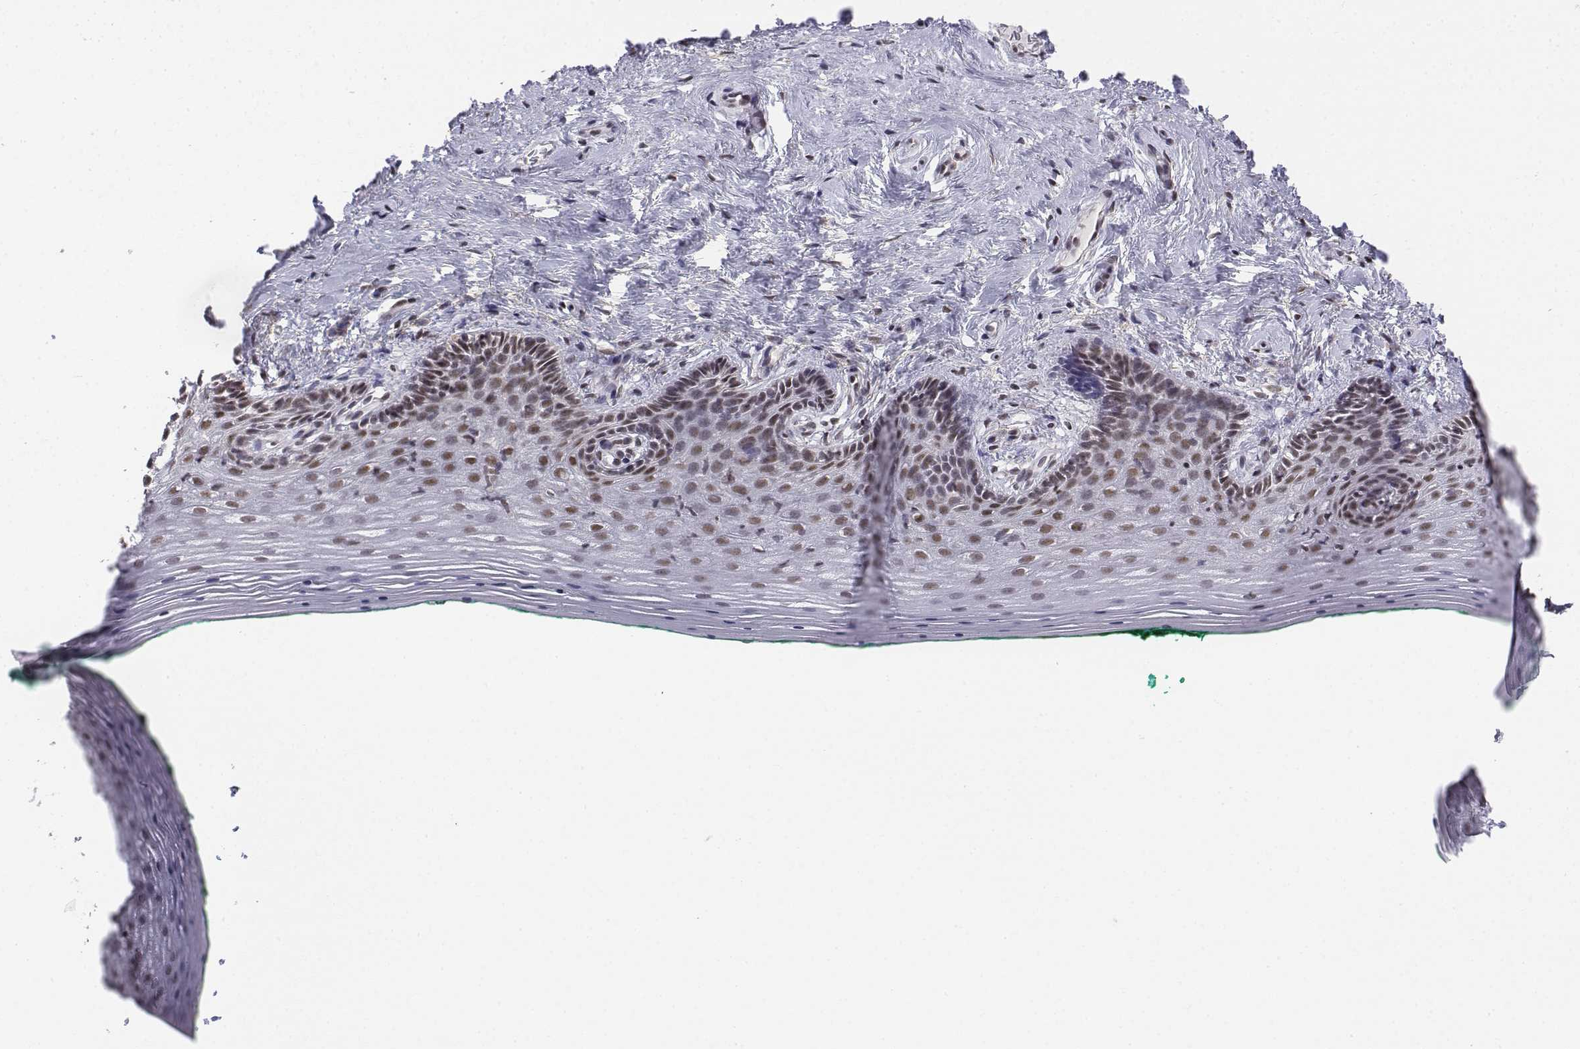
{"staining": {"intensity": "moderate", "quantity": ">75%", "location": "nuclear"}, "tissue": "vagina", "cell_type": "Squamous epithelial cells", "image_type": "normal", "snomed": [{"axis": "morphology", "description": "Normal tissue, NOS"}, {"axis": "topography", "description": "Vagina"}], "caption": "Immunohistochemistry (IHC) of normal vagina demonstrates medium levels of moderate nuclear positivity in approximately >75% of squamous epithelial cells.", "gene": "SETD1A", "patient": {"sex": "female", "age": 45}}